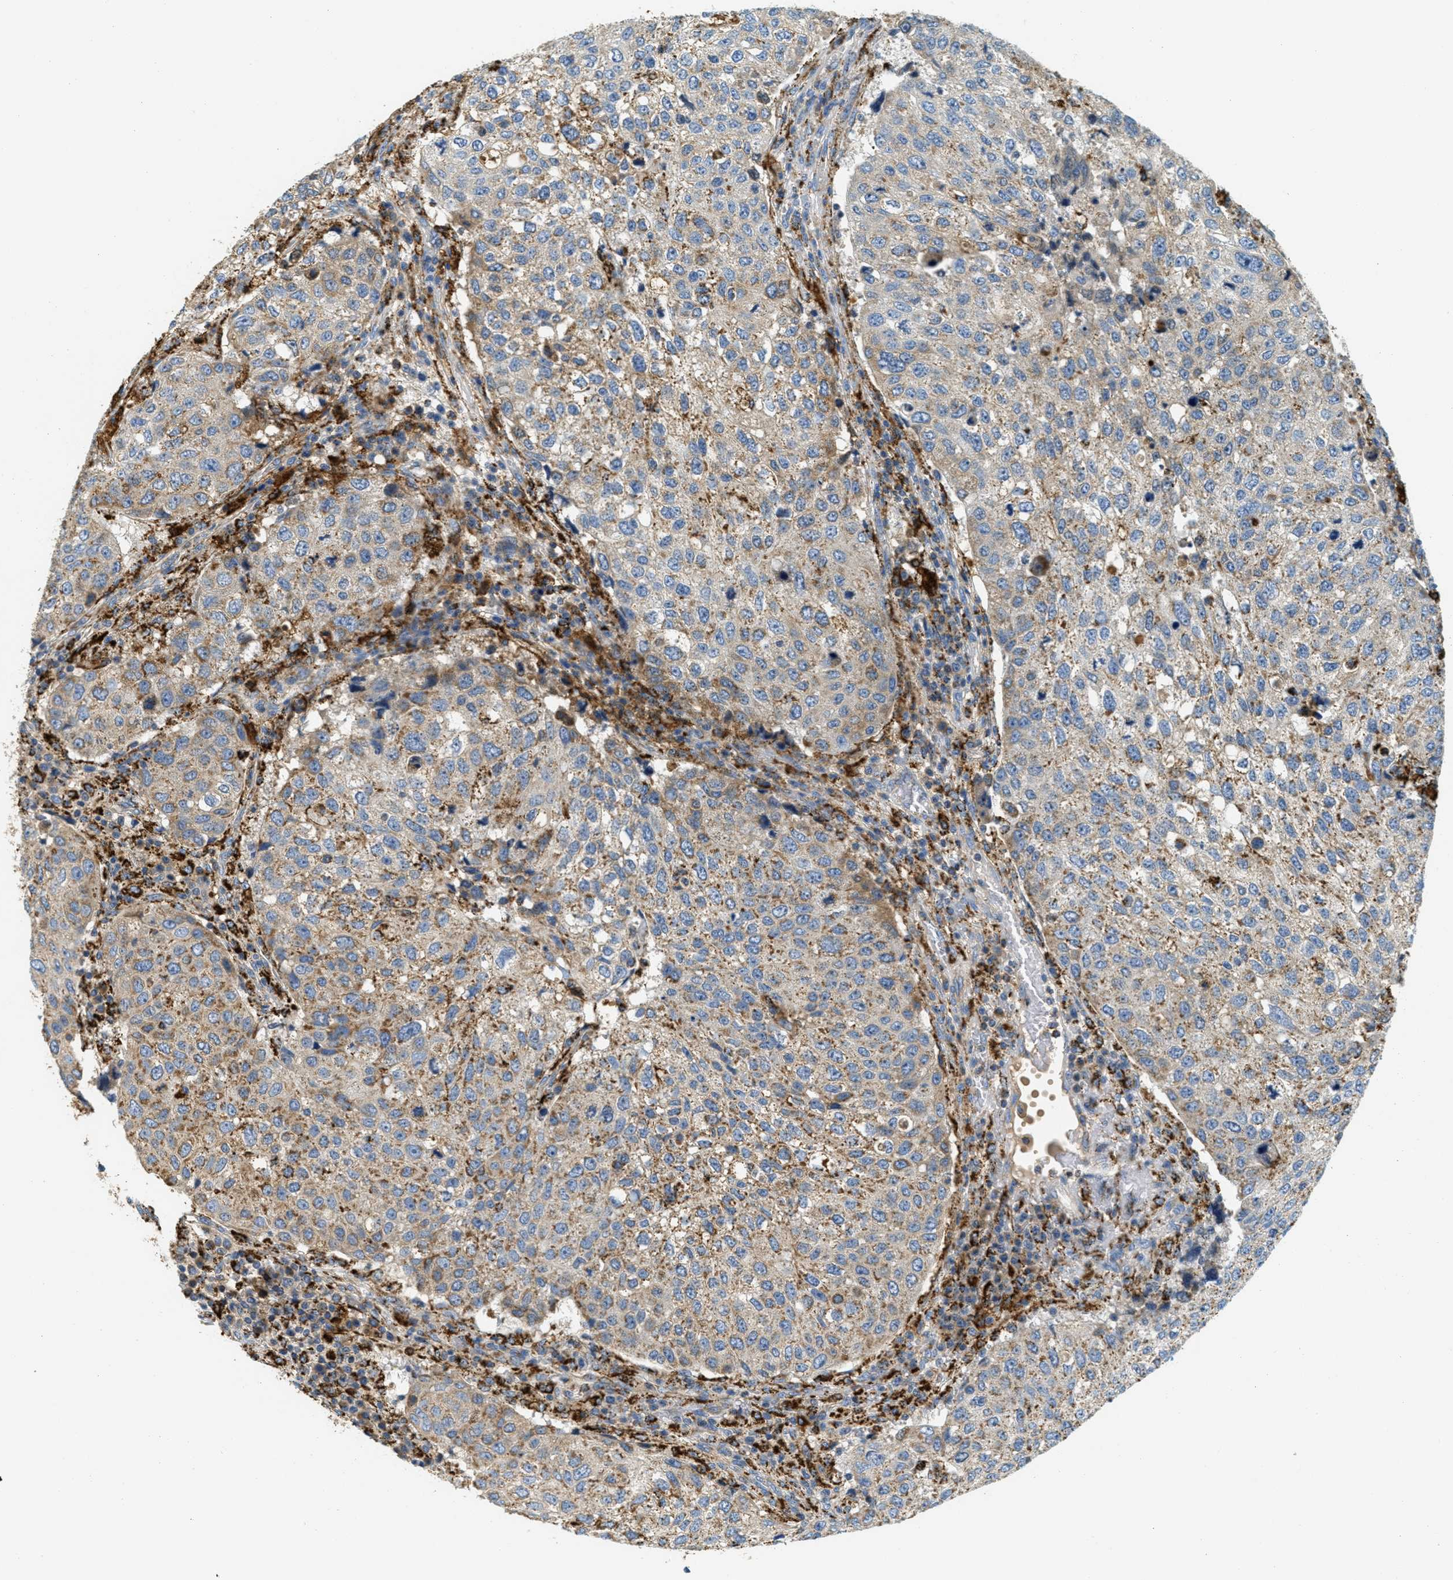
{"staining": {"intensity": "moderate", "quantity": "25%-75%", "location": "cytoplasmic/membranous"}, "tissue": "urothelial cancer", "cell_type": "Tumor cells", "image_type": "cancer", "snomed": [{"axis": "morphology", "description": "Urothelial carcinoma, High grade"}, {"axis": "topography", "description": "Lymph node"}, {"axis": "topography", "description": "Urinary bladder"}], "caption": "A micrograph of human urothelial cancer stained for a protein demonstrates moderate cytoplasmic/membranous brown staining in tumor cells.", "gene": "HLCS", "patient": {"sex": "male", "age": 51}}